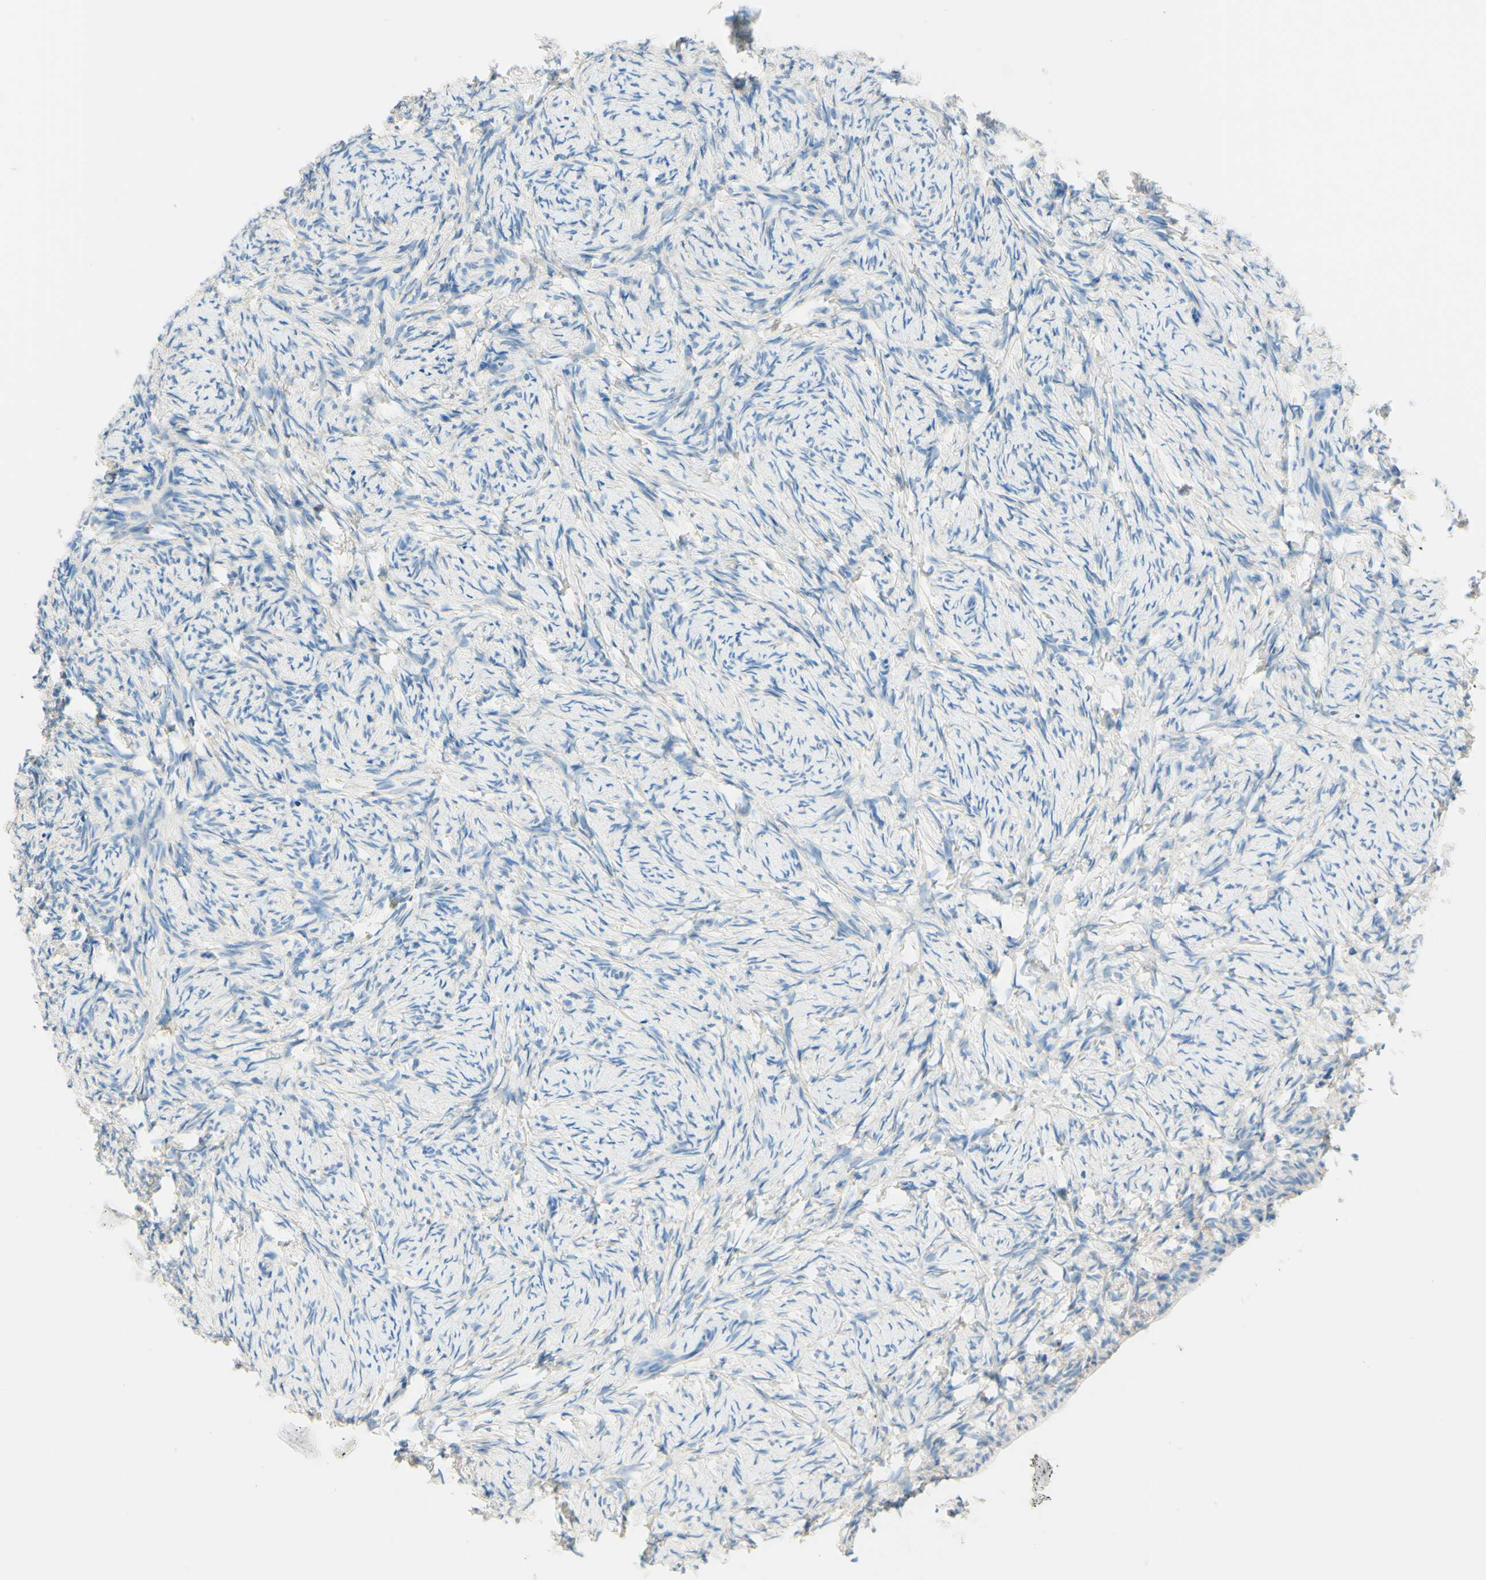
{"staining": {"intensity": "negative", "quantity": "none", "location": "none"}, "tissue": "ovary", "cell_type": "Ovarian stroma cells", "image_type": "normal", "snomed": [{"axis": "morphology", "description": "Normal tissue, NOS"}, {"axis": "topography", "description": "Ovary"}], "caption": "Immunohistochemistry (IHC) histopathology image of unremarkable ovary stained for a protein (brown), which demonstrates no staining in ovarian stroma cells.", "gene": "PASD1", "patient": {"sex": "female", "age": 60}}